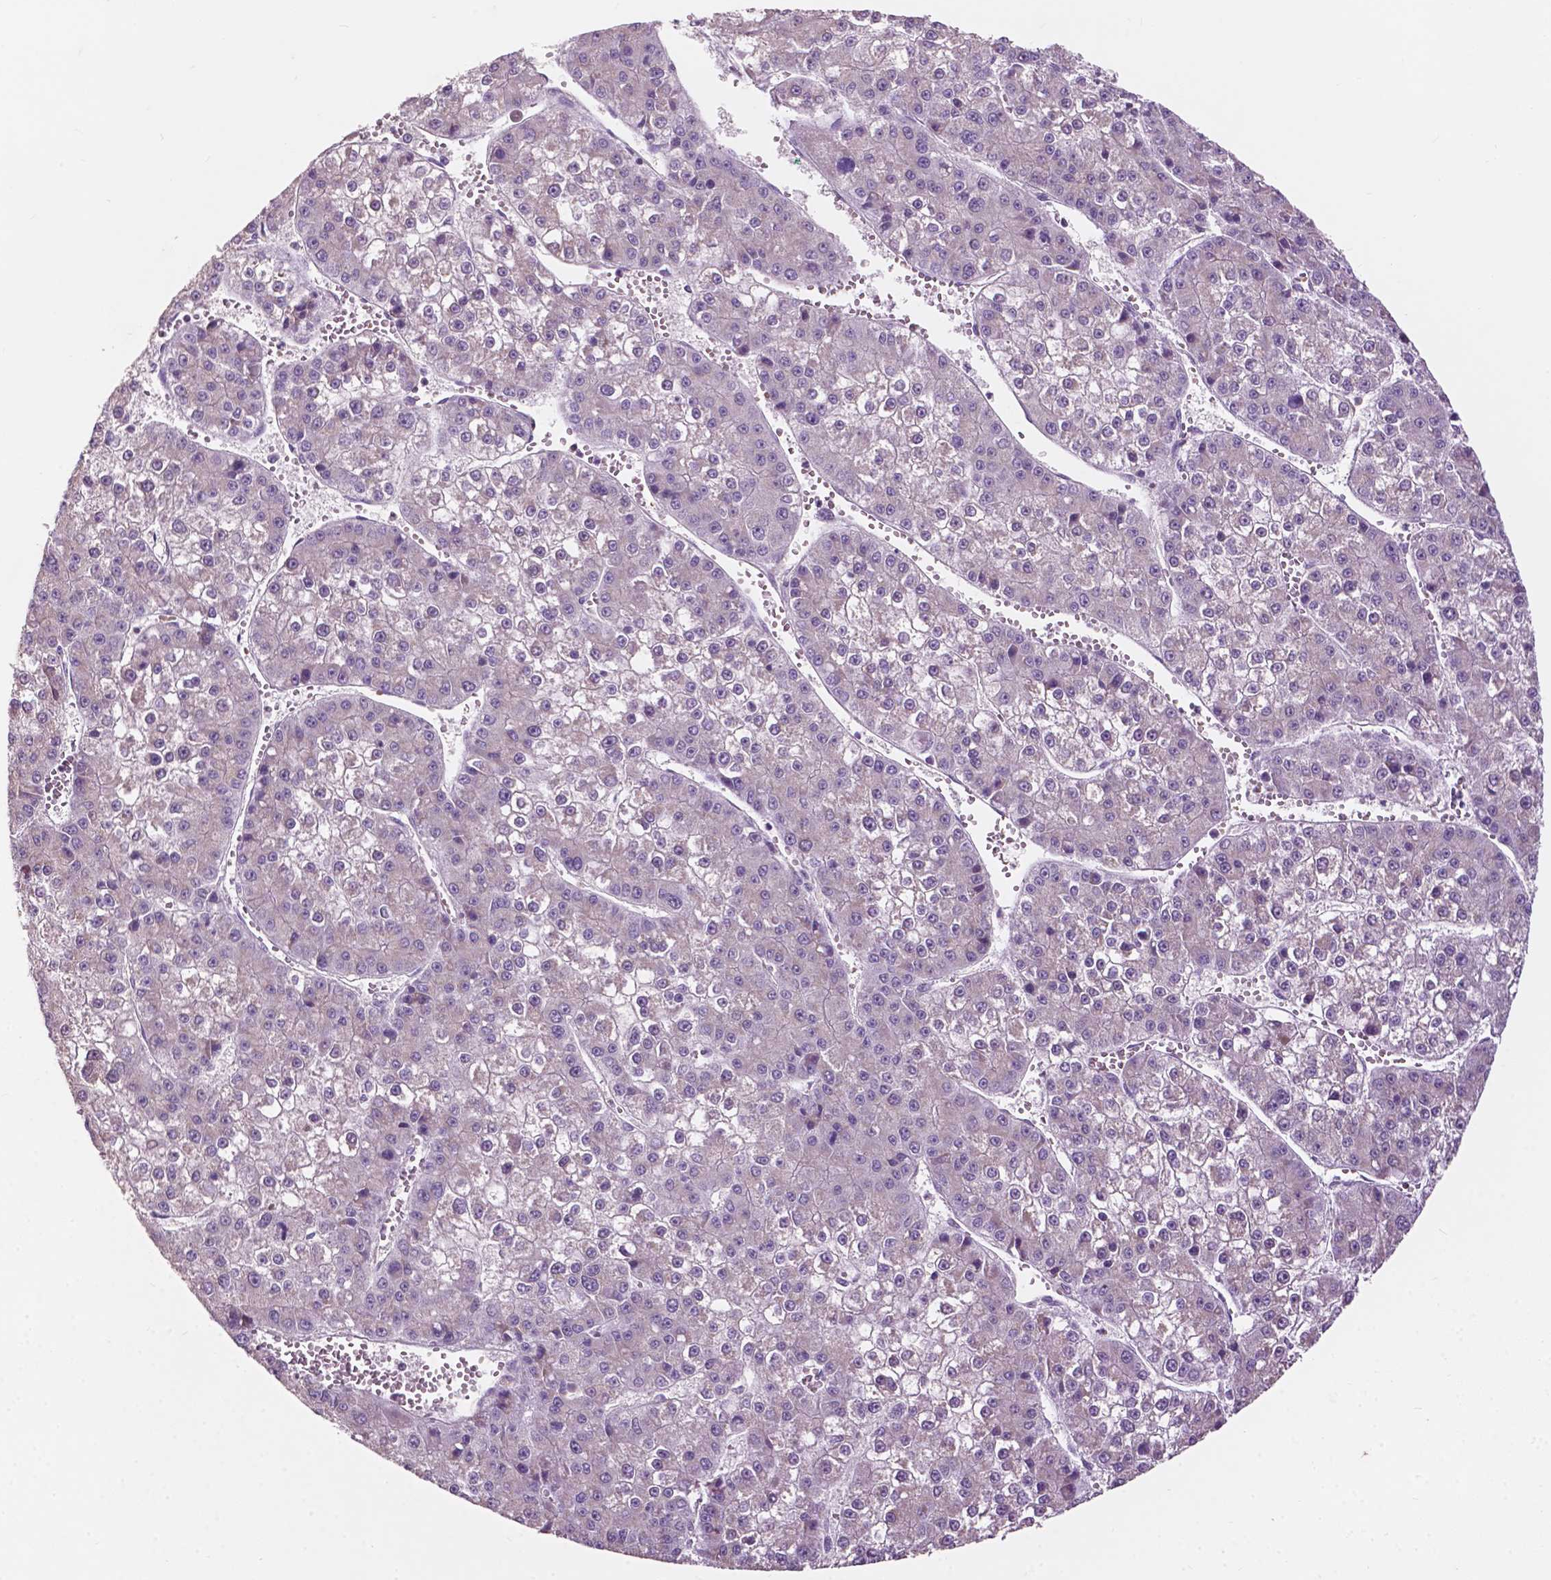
{"staining": {"intensity": "negative", "quantity": "none", "location": "none"}, "tissue": "liver cancer", "cell_type": "Tumor cells", "image_type": "cancer", "snomed": [{"axis": "morphology", "description": "Carcinoma, Hepatocellular, NOS"}, {"axis": "topography", "description": "Liver"}], "caption": "Human hepatocellular carcinoma (liver) stained for a protein using immunohistochemistry (IHC) shows no expression in tumor cells.", "gene": "NDUFS1", "patient": {"sex": "female", "age": 73}}